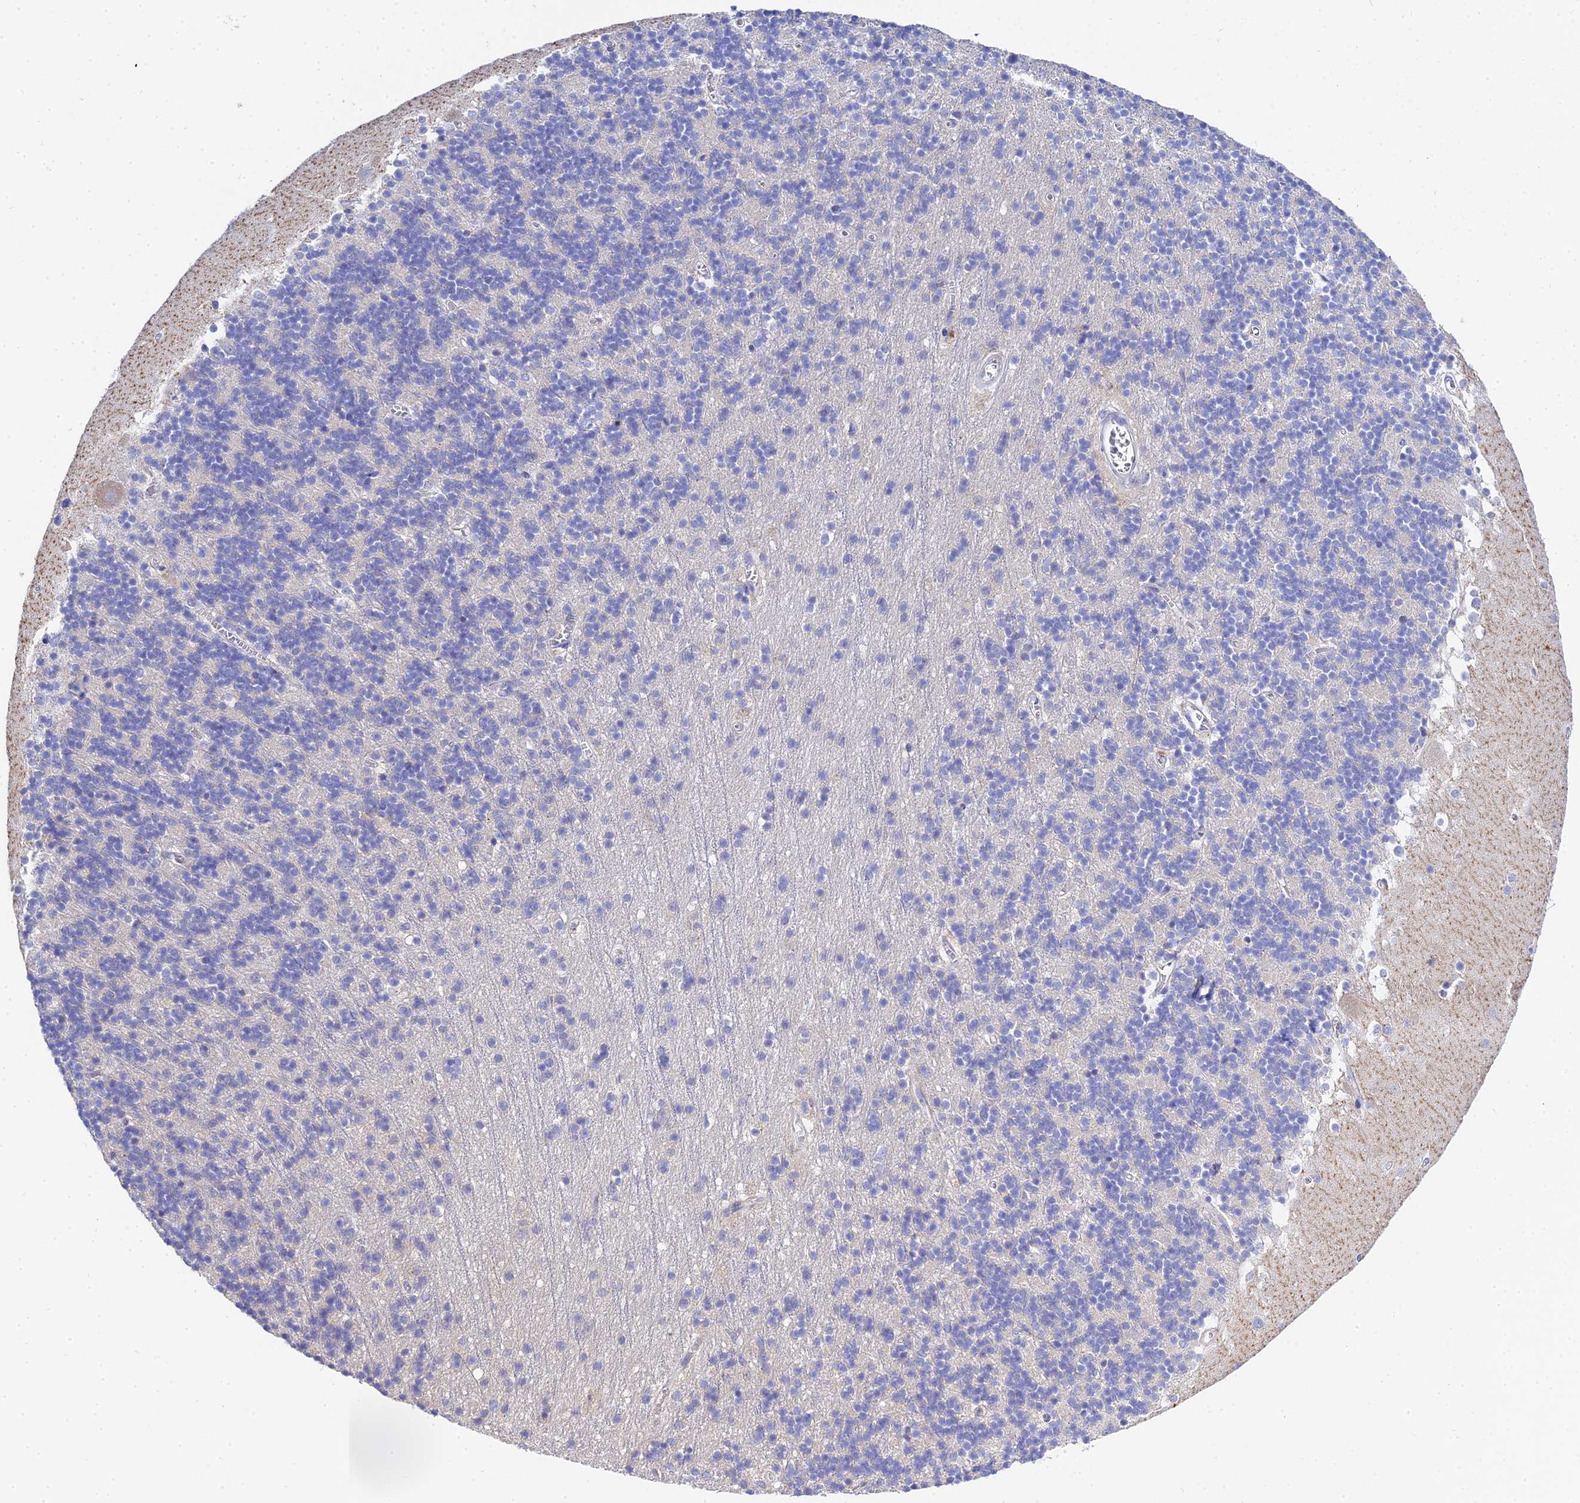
{"staining": {"intensity": "negative", "quantity": "none", "location": "none"}, "tissue": "cerebellum", "cell_type": "Cells in granular layer", "image_type": "normal", "snomed": [{"axis": "morphology", "description": "Normal tissue, NOS"}, {"axis": "topography", "description": "Cerebellum"}], "caption": "There is no significant staining in cells in granular layer of cerebellum.", "gene": "APOBEC3H", "patient": {"sex": "male", "age": 54}}